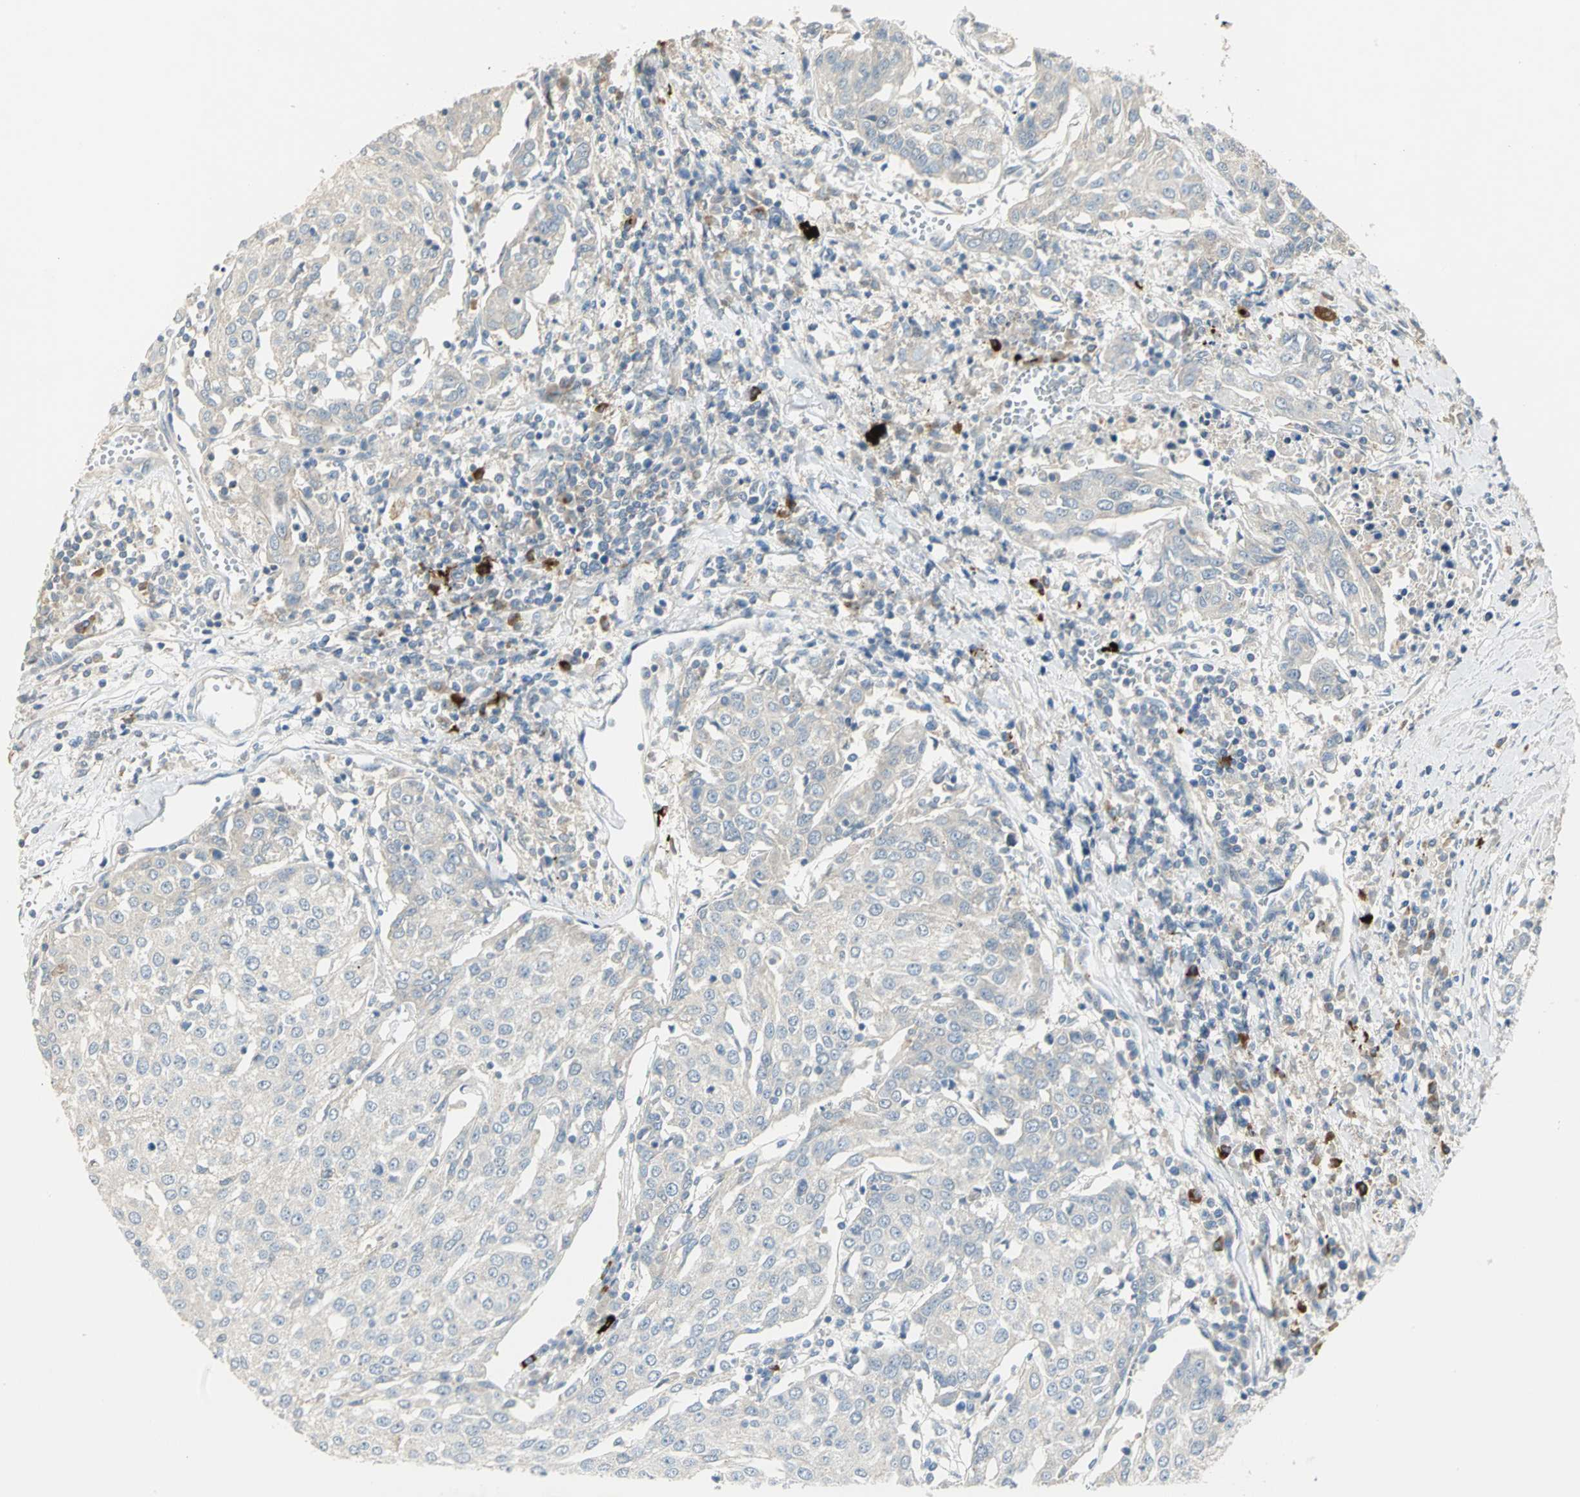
{"staining": {"intensity": "weak", "quantity": "25%-75%", "location": "cytoplasmic/membranous"}, "tissue": "urothelial cancer", "cell_type": "Tumor cells", "image_type": "cancer", "snomed": [{"axis": "morphology", "description": "Urothelial carcinoma, High grade"}, {"axis": "topography", "description": "Urinary bladder"}], "caption": "Urothelial cancer stained with immunohistochemistry (IHC) reveals weak cytoplasmic/membranous positivity in about 25%-75% of tumor cells.", "gene": "PROC", "patient": {"sex": "female", "age": 85}}